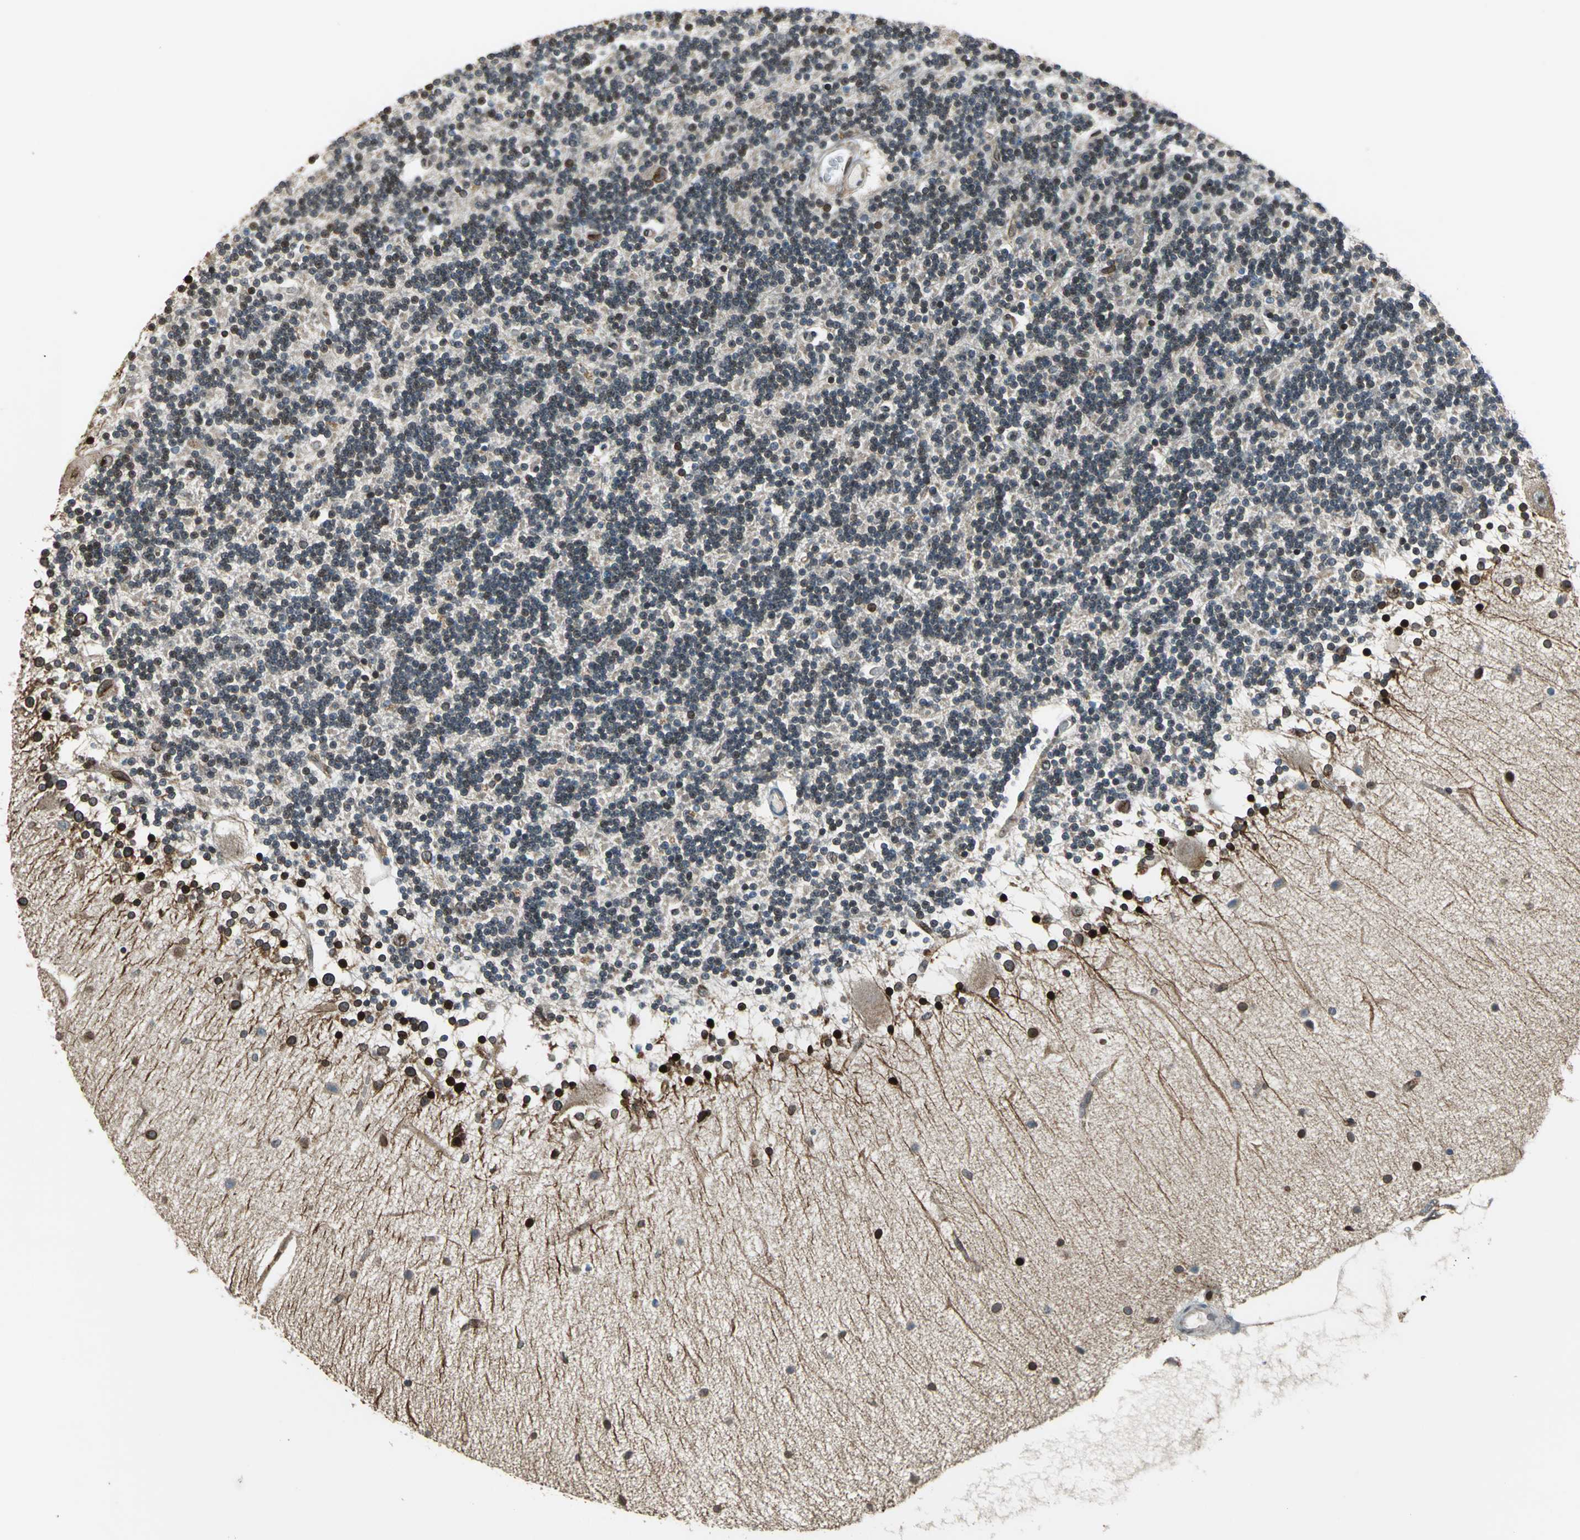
{"staining": {"intensity": "moderate", "quantity": "25%-75%", "location": "nuclear"}, "tissue": "cerebellum", "cell_type": "Cells in granular layer", "image_type": "normal", "snomed": [{"axis": "morphology", "description": "Normal tissue, NOS"}, {"axis": "topography", "description": "Cerebellum"}], "caption": "The photomicrograph exhibits immunohistochemical staining of unremarkable cerebellum. There is moderate nuclear positivity is present in about 25%-75% of cells in granular layer.", "gene": "BRIP1", "patient": {"sex": "female", "age": 54}}